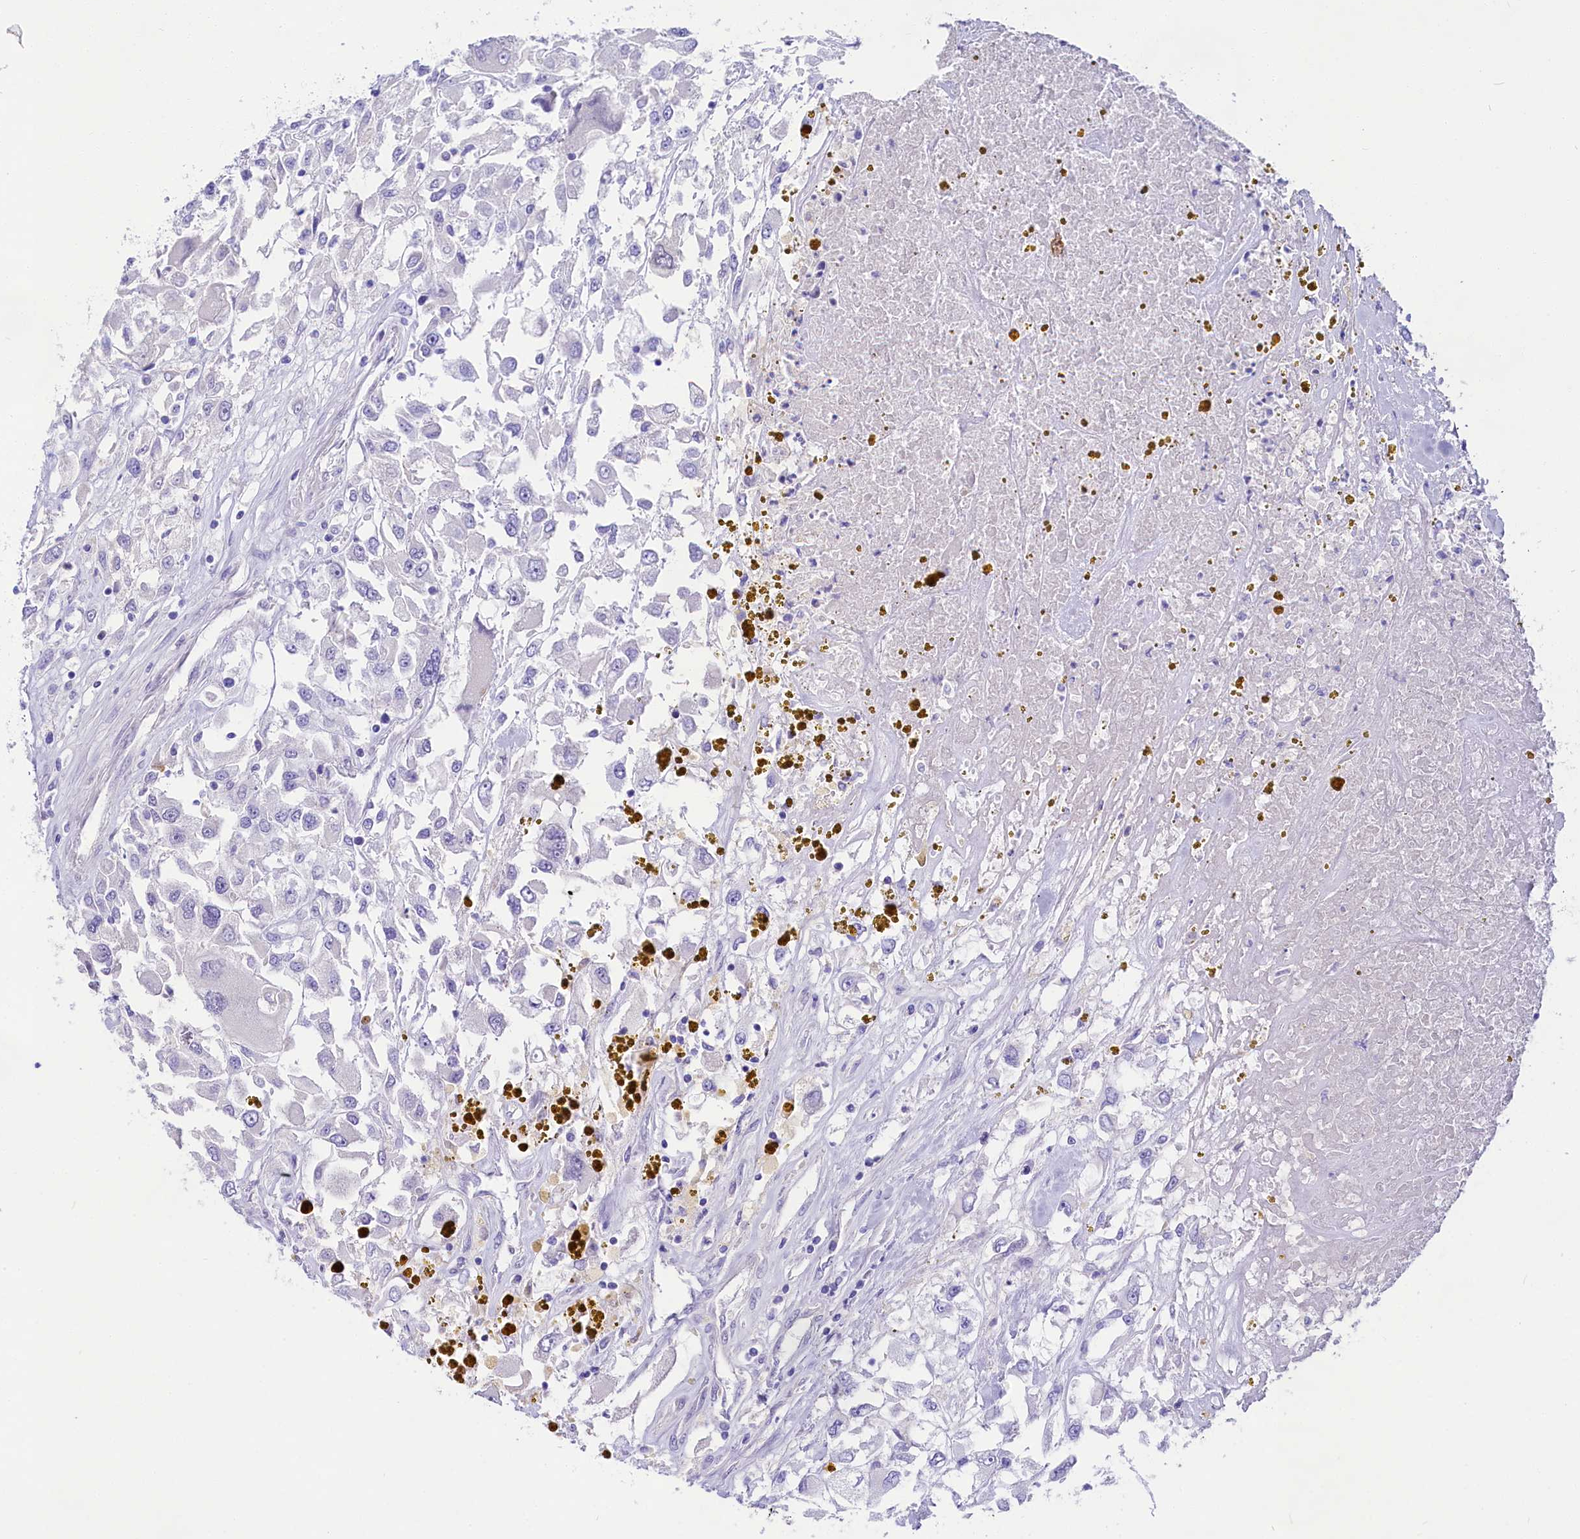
{"staining": {"intensity": "negative", "quantity": "none", "location": "none"}, "tissue": "renal cancer", "cell_type": "Tumor cells", "image_type": "cancer", "snomed": [{"axis": "morphology", "description": "Adenocarcinoma, NOS"}, {"axis": "topography", "description": "Kidney"}], "caption": "This is a micrograph of immunohistochemistry (IHC) staining of renal adenocarcinoma, which shows no positivity in tumor cells. (DAB IHC, high magnification).", "gene": "SULT2A1", "patient": {"sex": "female", "age": 52}}